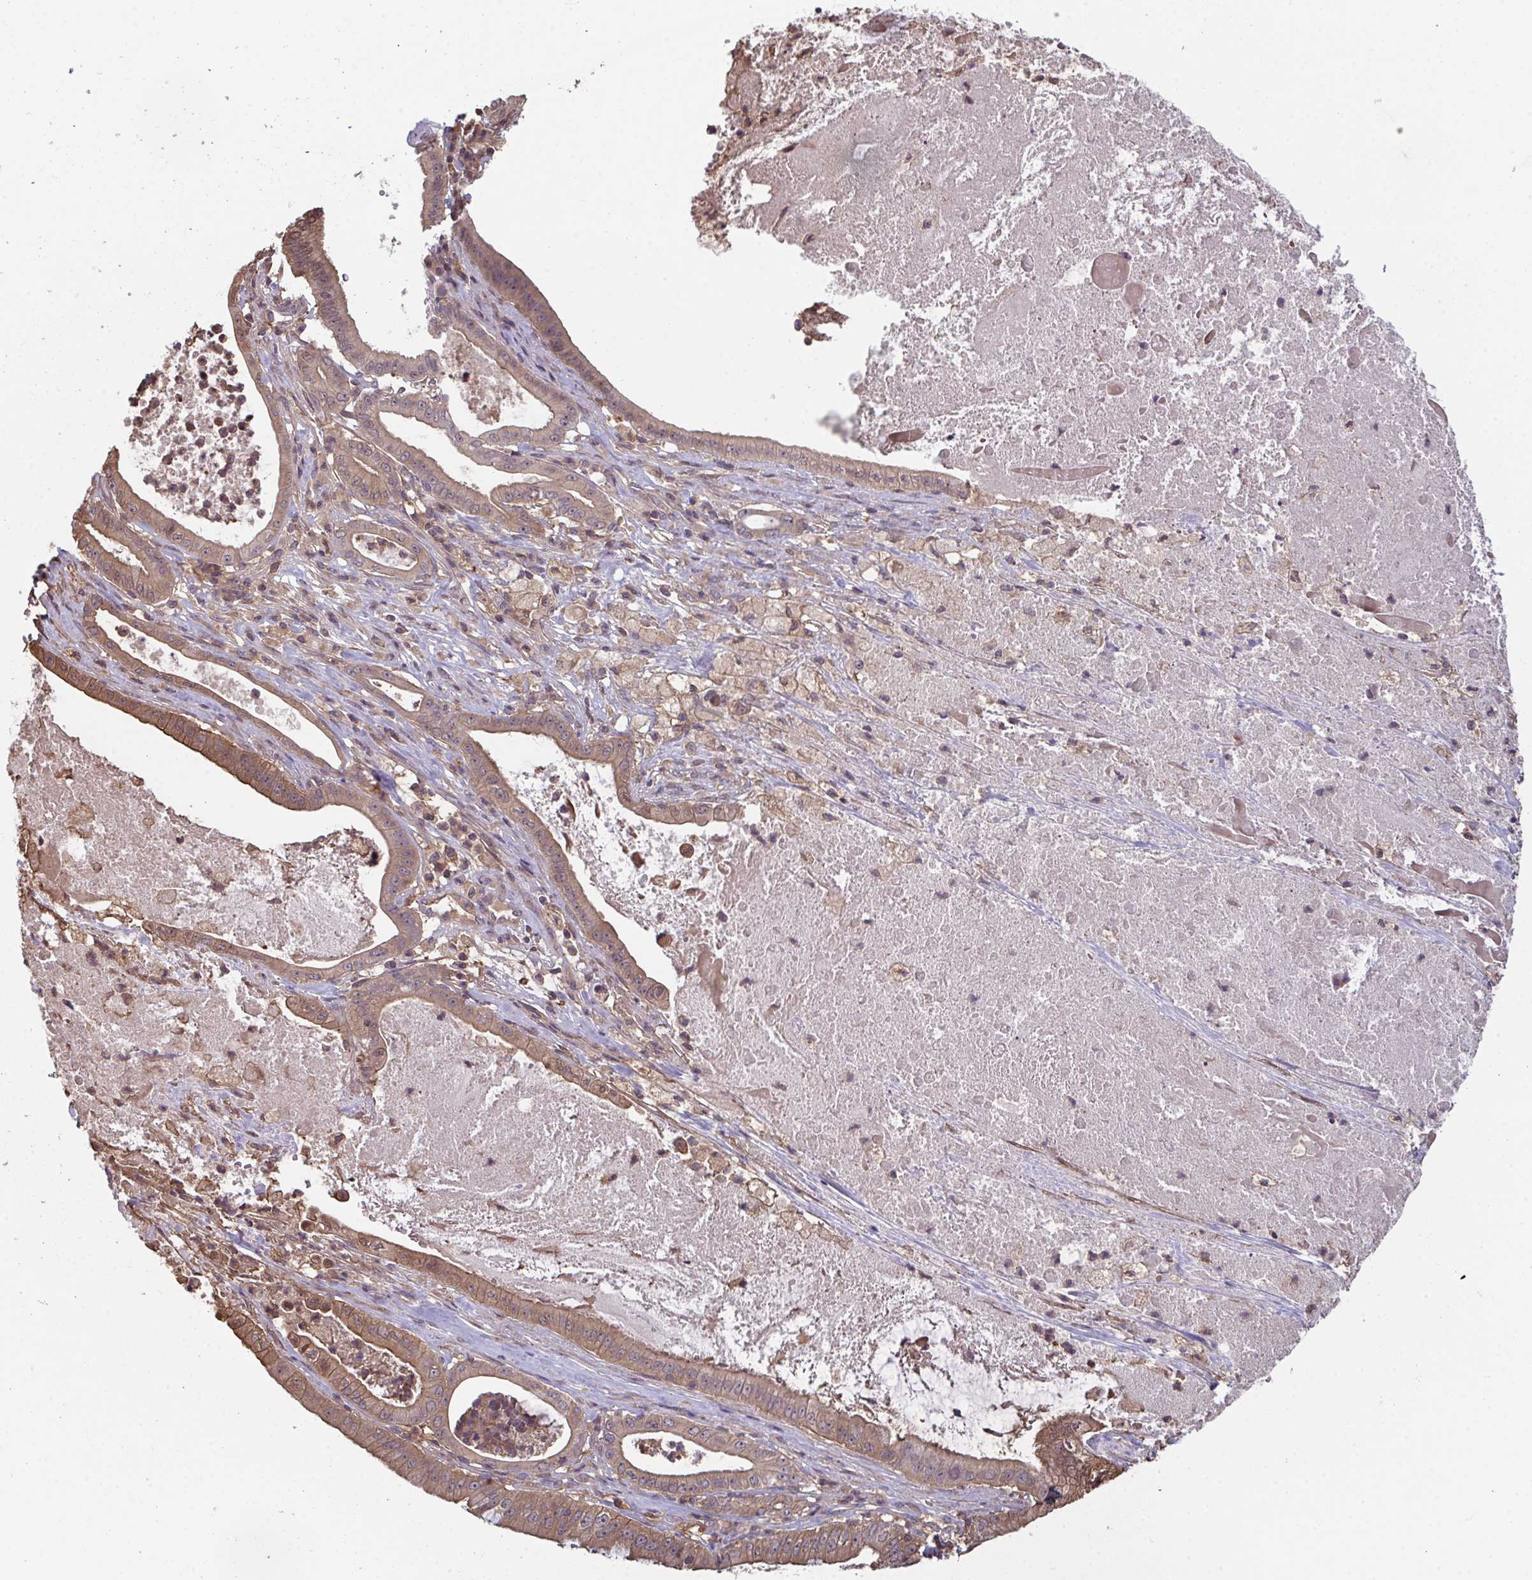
{"staining": {"intensity": "moderate", "quantity": ">75%", "location": "cytoplasmic/membranous,nuclear"}, "tissue": "pancreatic cancer", "cell_type": "Tumor cells", "image_type": "cancer", "snomed": [{"axis": "morphology", "description": "Adenocarcinoma, NOS"}, {"axis": "topography", "description": "Pancreas"}], "caption": "Pancreatic adenocarcinoma tissue displays moderate cytoplasmic/membranous and nuclear staining in approximately >75% of tumor cells, visualized by immunohistochemistry. Ihc stains the protein in brown and the nuclei are stained blue.", "gene": "TTC9C", "patient": {"sex": "male", "age": 71}}